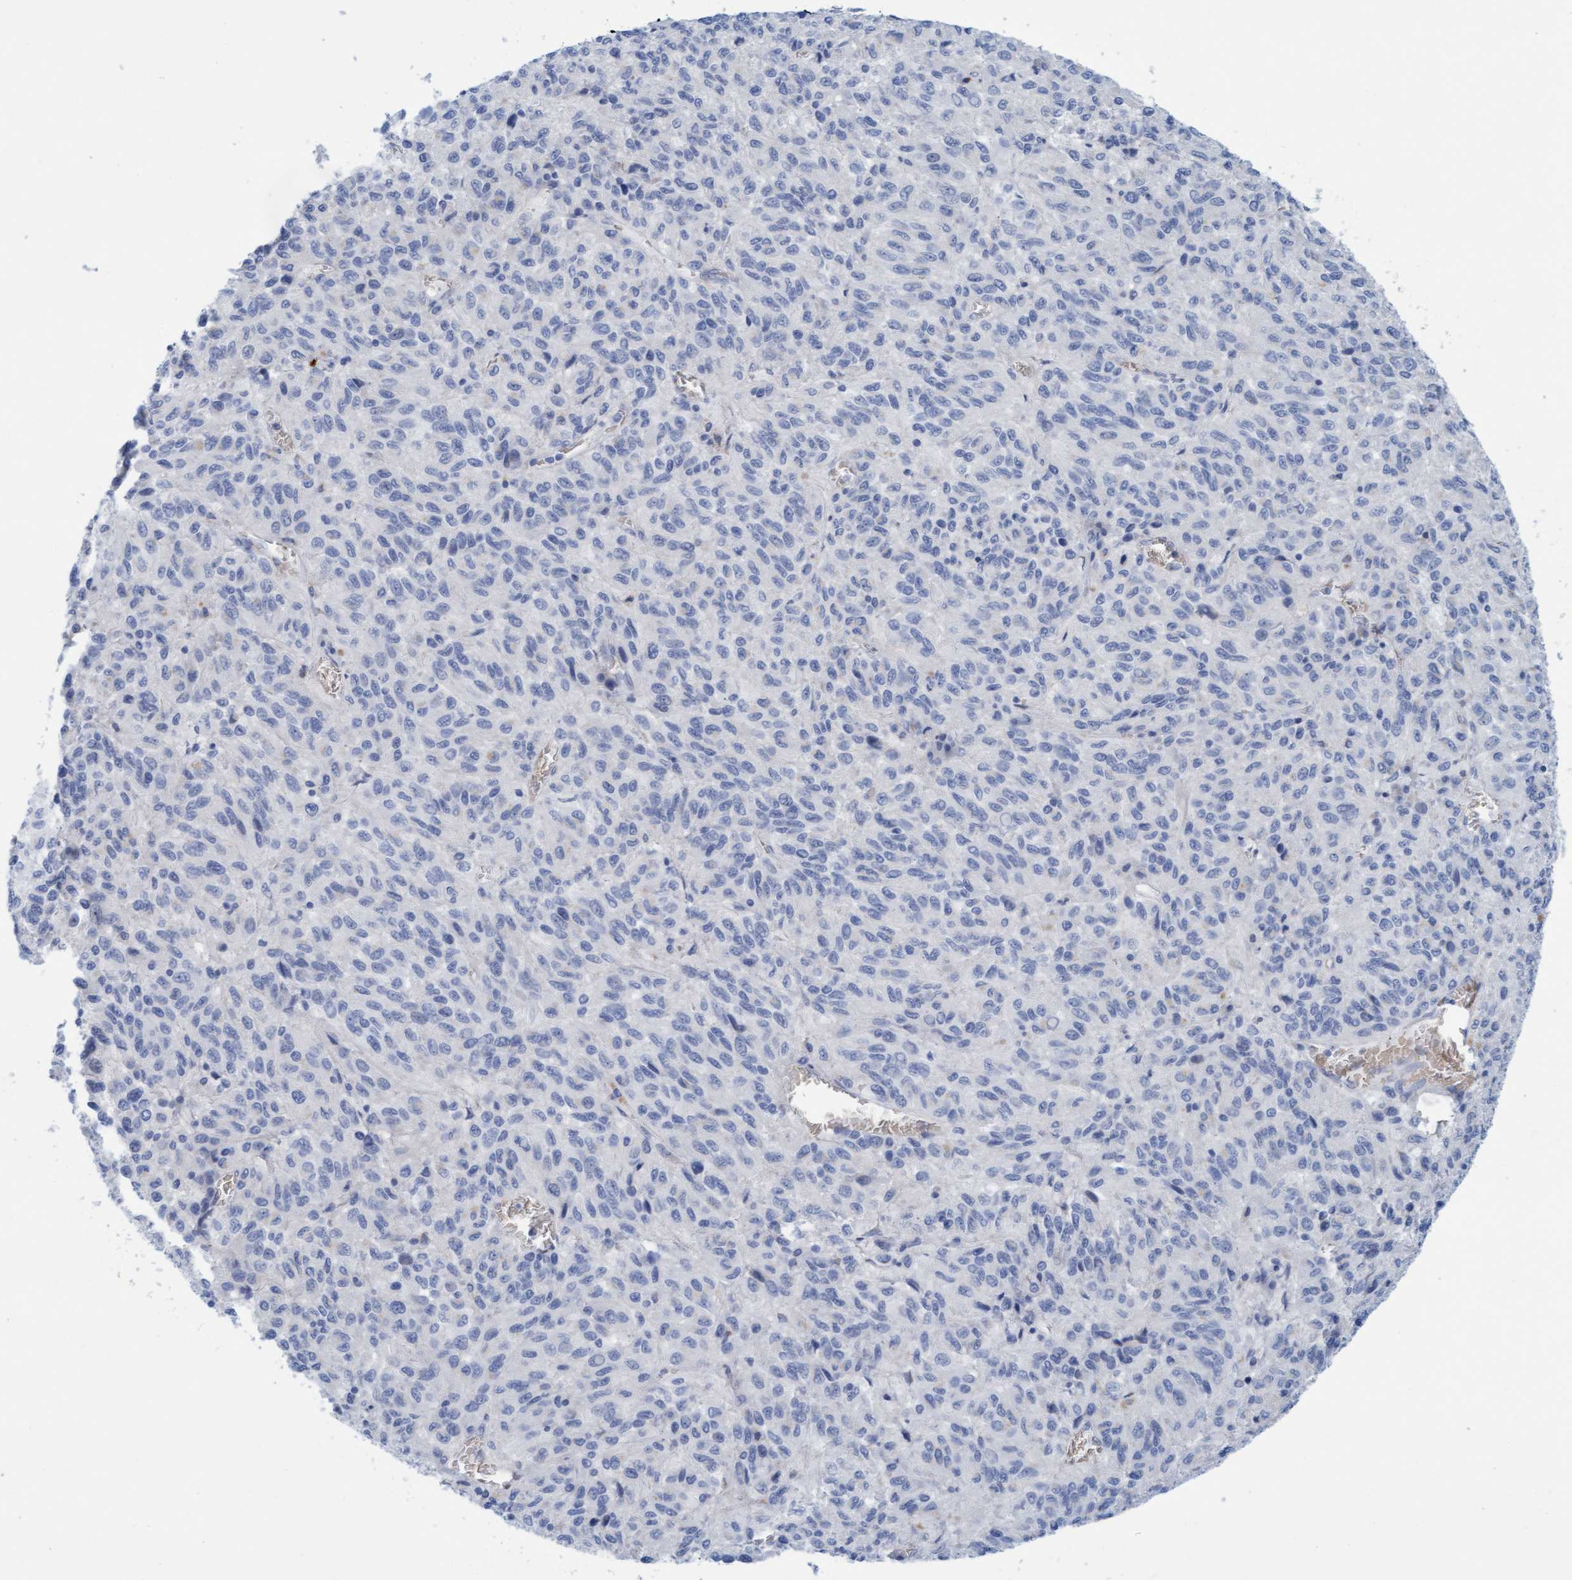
{"staining": {"intensity": "negative", "quantity": "none", "location": "none"}, "tissue": "melanoma", "cell_type": "Tumor cells", "image_type": "cancer", "snomed": [{"axis": "morphology", "description": "Malignant melanoma, Metastatic site"}, {"axis": "topography", "description": "Lung"}], "caption": "Malignant melanoma (metastatic site) was stained to show a protein in brown. There is no significant expression in tumor cells.", "gene": "P2RX5", "patient": {"sex": "male", "age": 64}}